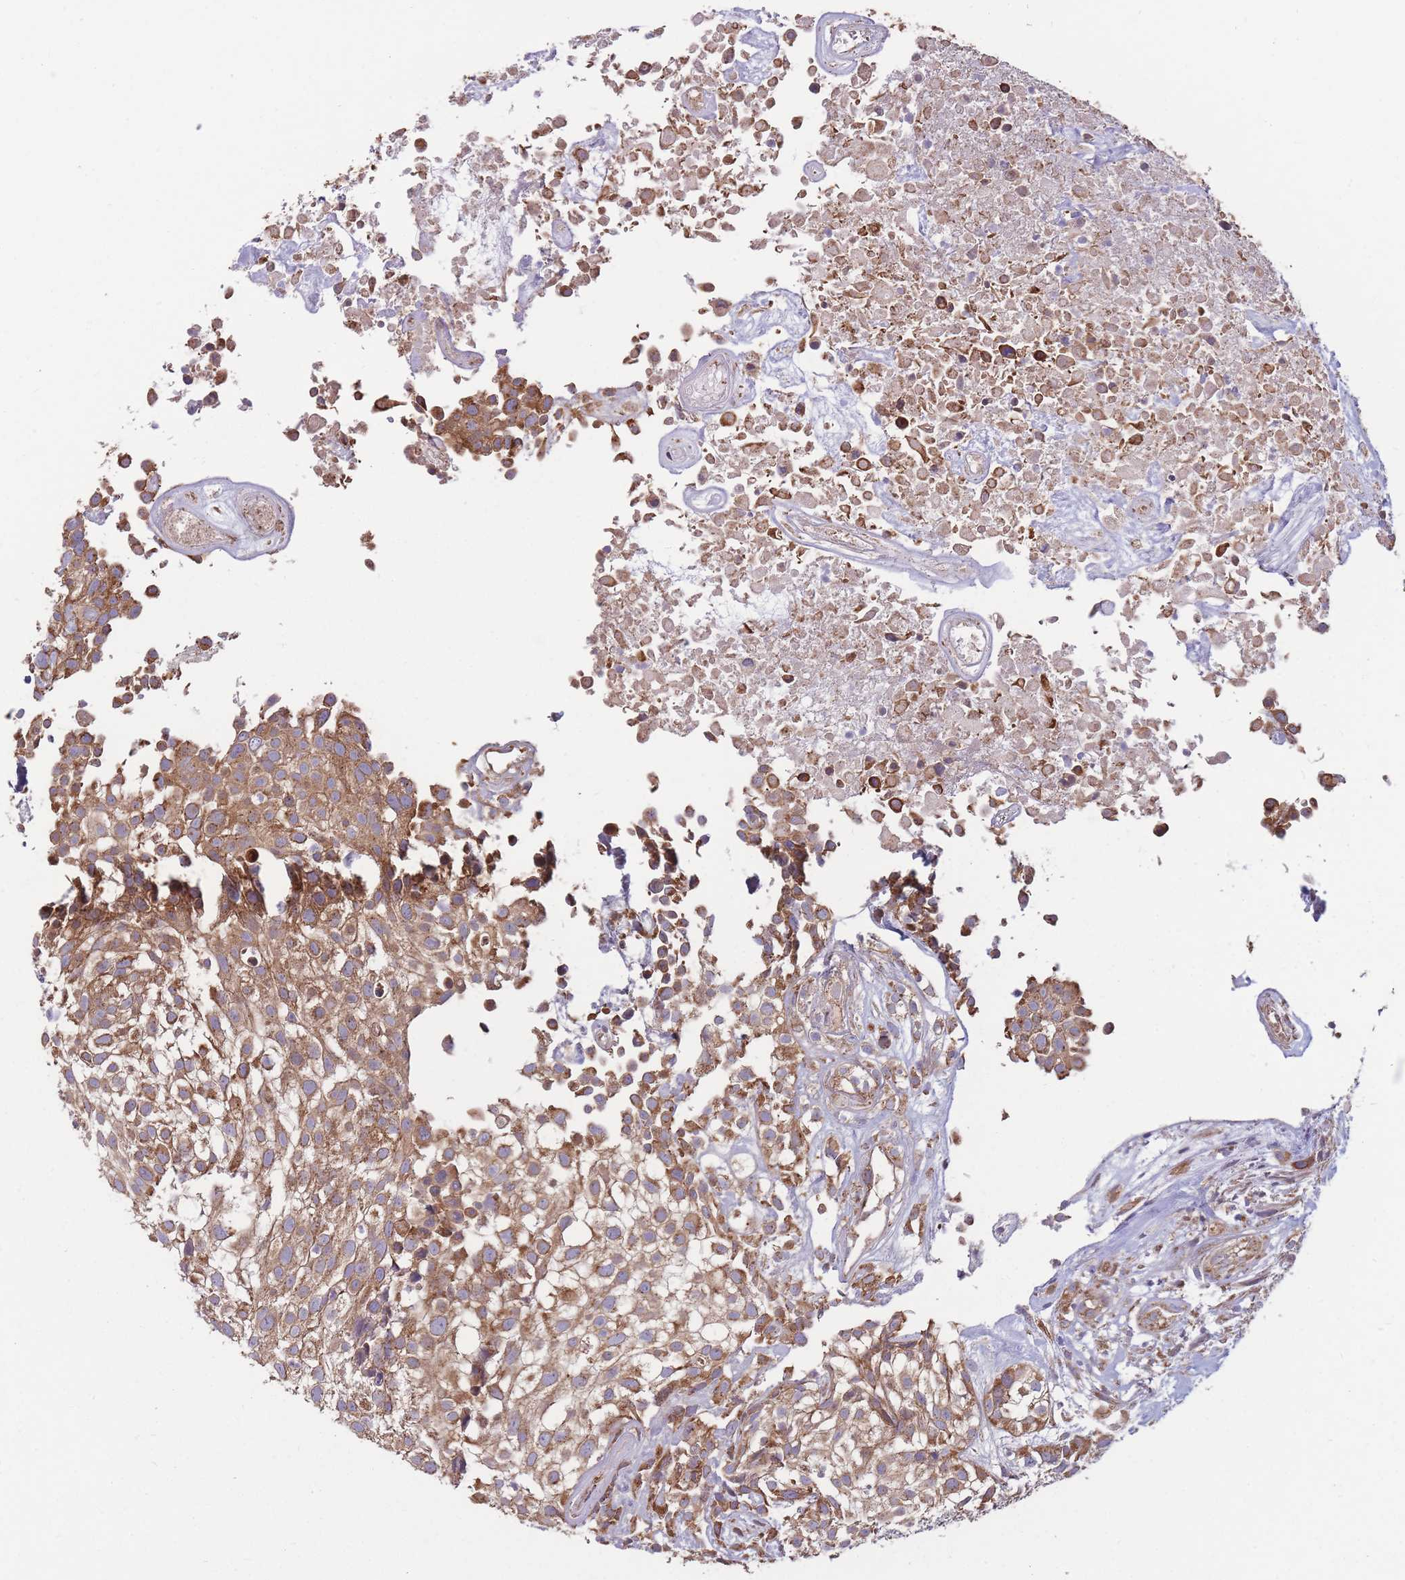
{"staining": {"intensity": "moderate", "quantity": ">75%", "location": "cytoplasmic/membranous"}, "tissue": "urothelial cancer", "cell_type": "Tumor cells", "image_type": "cancer", "snomed": [{"axis": "morphology", "description": "Urothelial carcinoma, High grade"}, {"axis": "topography", "description": "Urinary bladder"}], "caption": "A histopathology image showing moderate cytoplasmic/membranous positivity in about >75% of tumor cells in urothelial cancer, as visualized by brown immunohistochemical staining.", "gene": "KIF16B", "patient": {"sex": "male", "age": 56}}